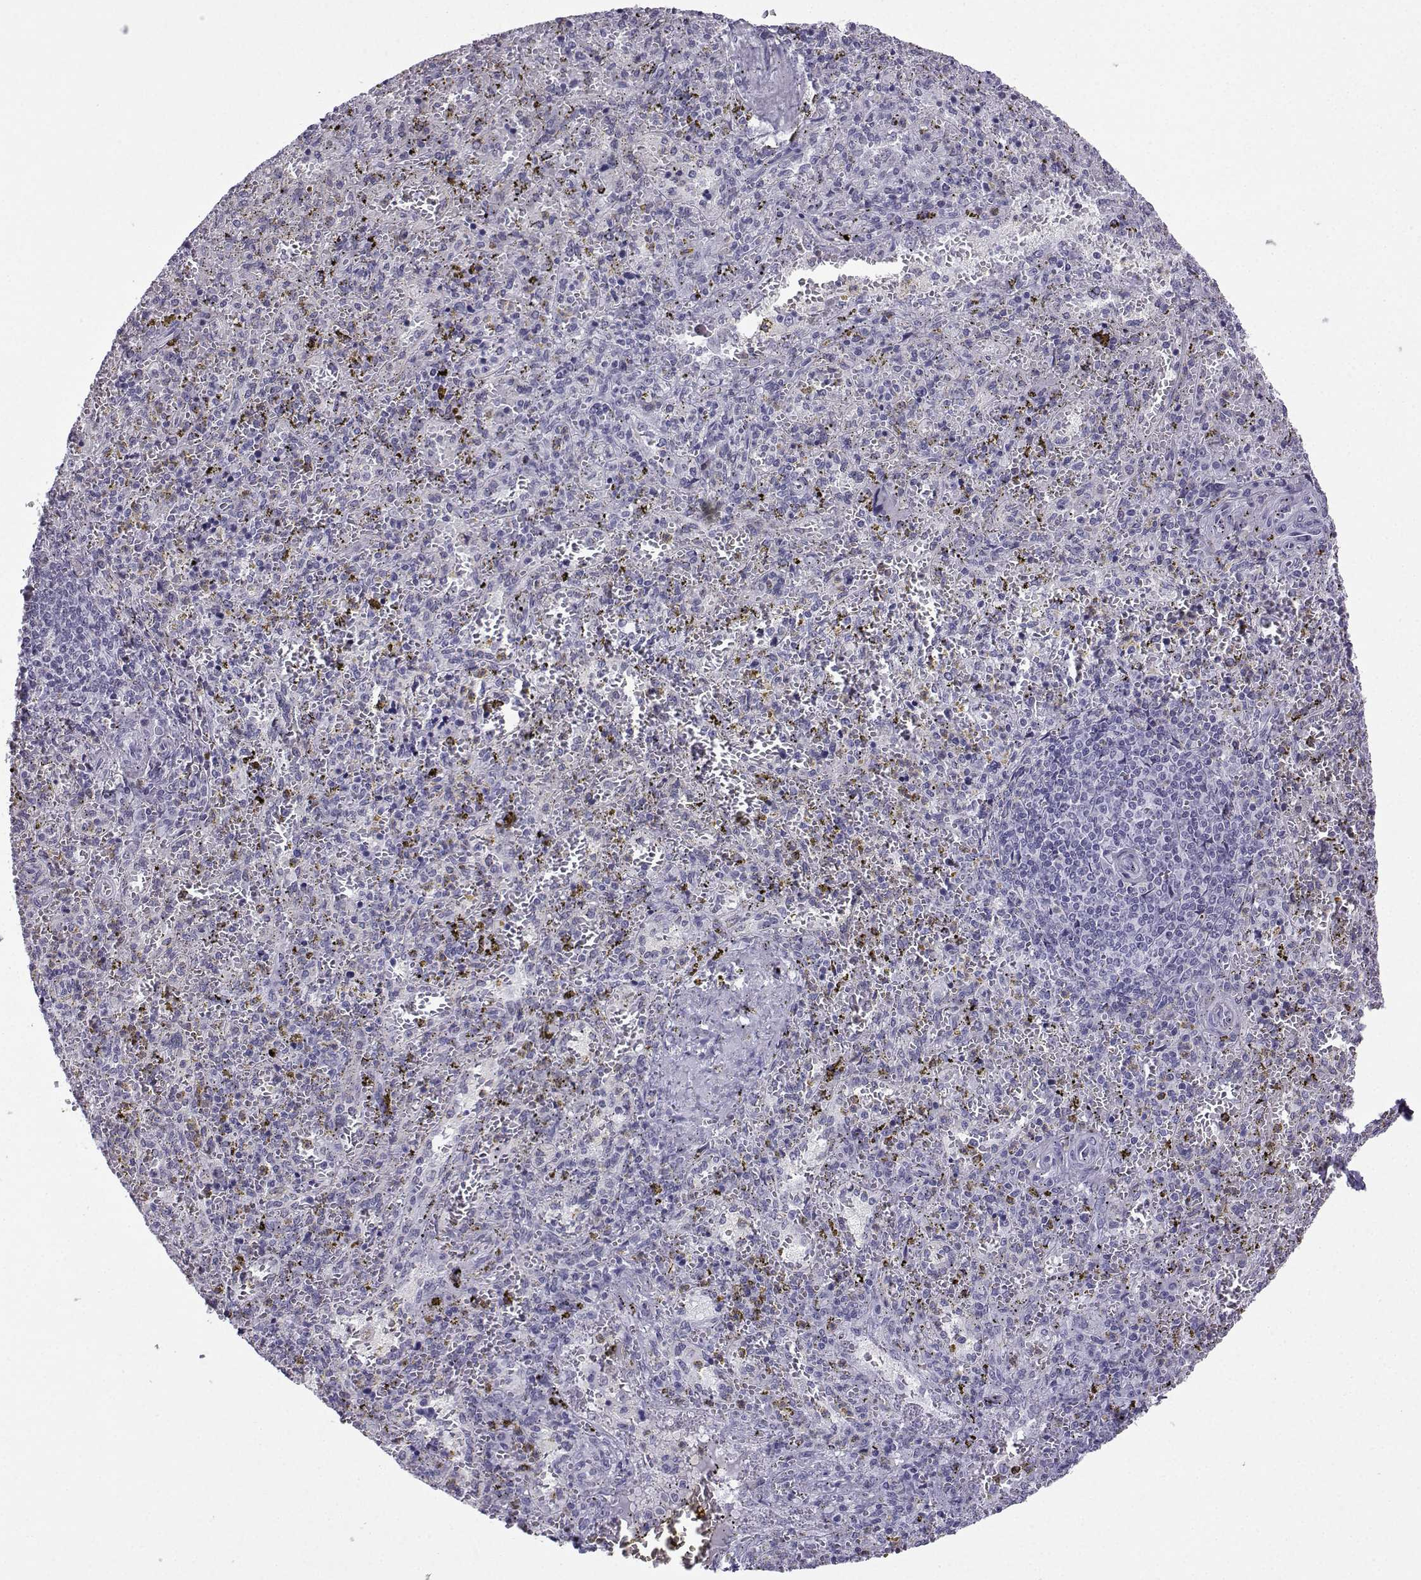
{"staining": {"intensity": "negative", "quantity": "none", "location": "none"}, "tissue": "spleen", "cell_type": "Cells in red pulp", "image_type": "normal", "snomed": [{"axis": "morphology", "description": "Normal tissue, NOS"}, {"axis": "topography", "description": "Spleen"}], "caption": "Human spleen stained for a protein using immunohistochemistry (IHC) shows no staining in cells in red pulp.", "gene": "MRGBP", "patient": {"sex": "female", "age": 50}}